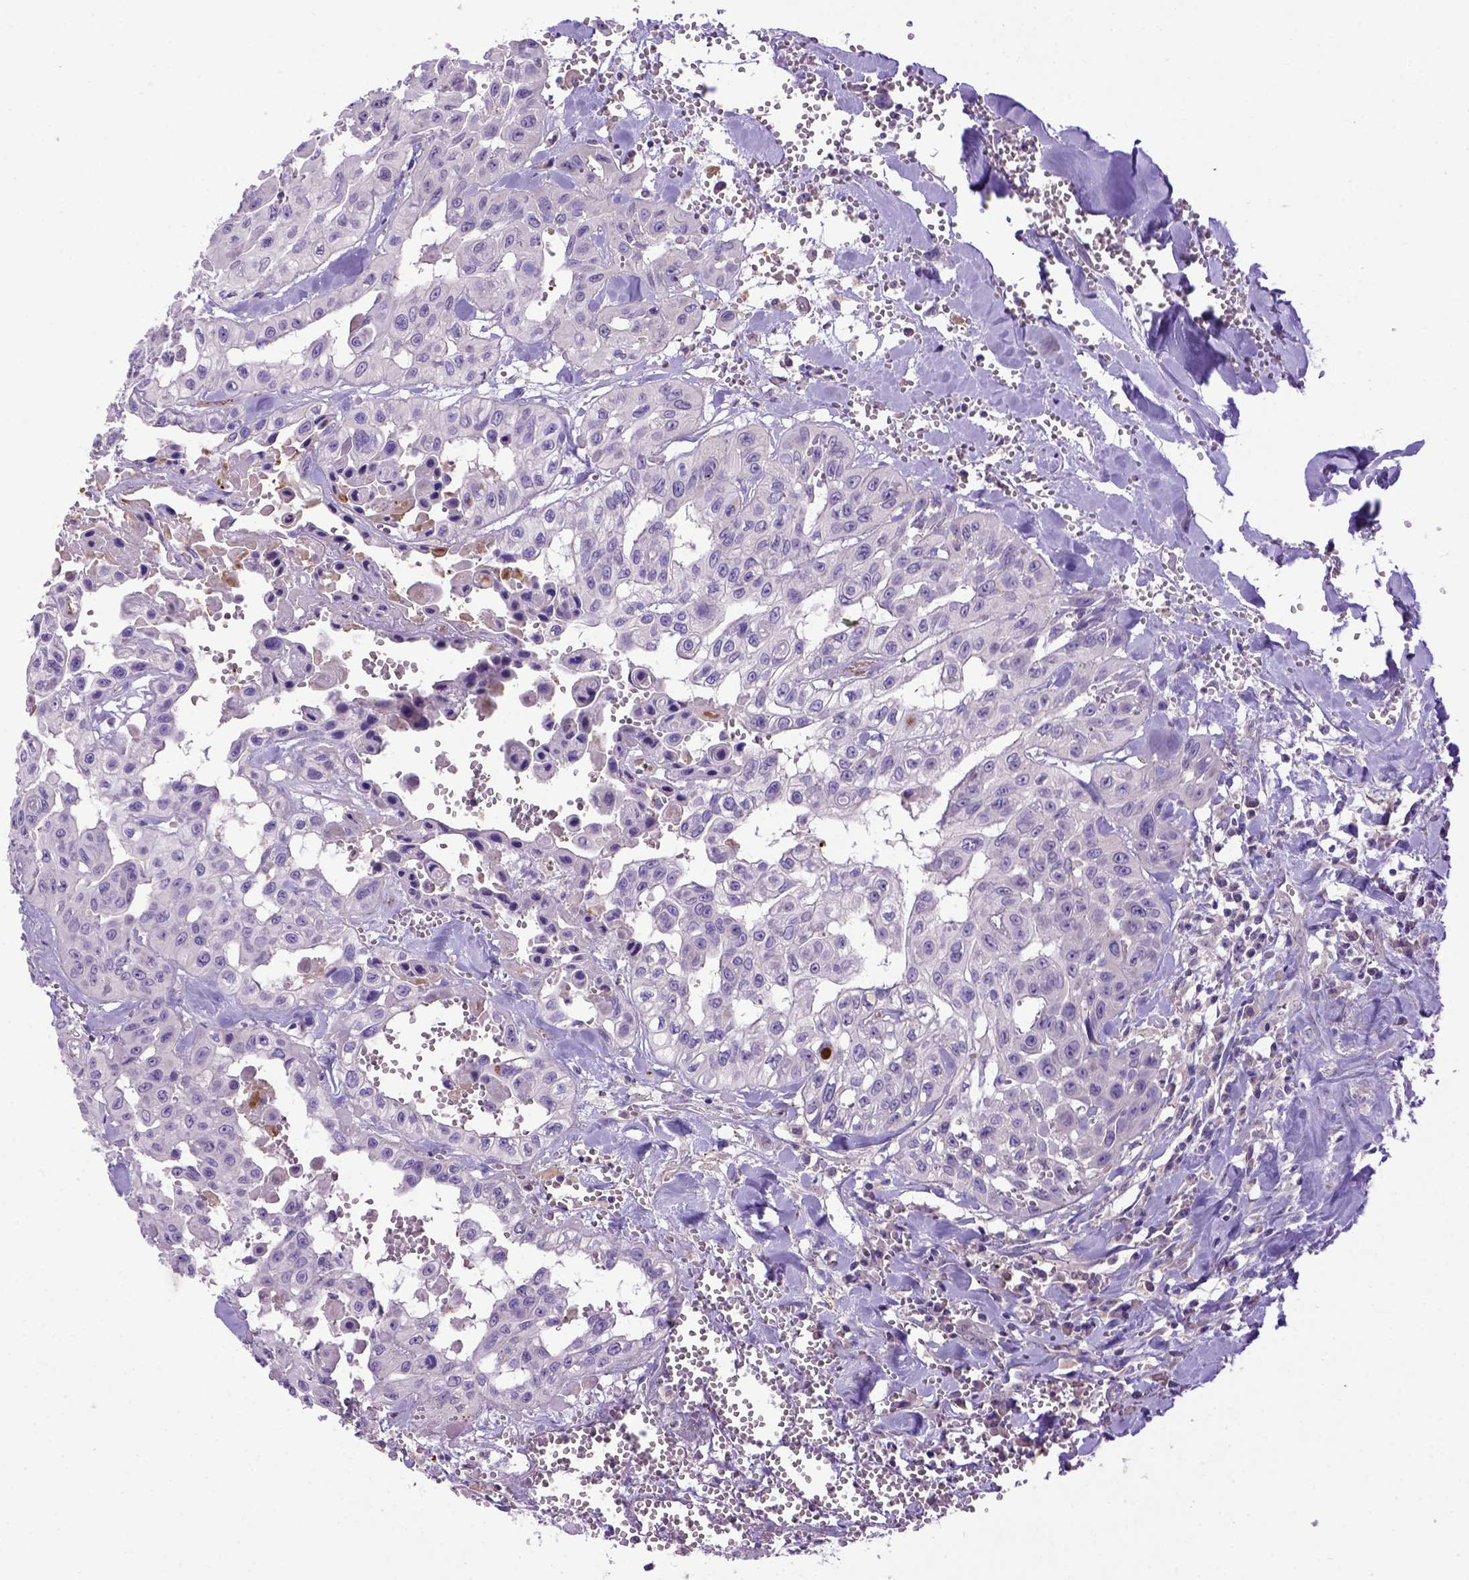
{"staining": {"intensity": "negative", "quantity": "none", "location": "none"}, "tissue": "head and neck cancer", "cell_type": "Tumor cells", "image_type": "cancer", "snomed": [{"axis": "morphology", "description": "Adenocarcinoma, NOS"}, {"axis": "topography", "description": "Head-Neck"}], "caption": "Immunohistochemistry (IHC) photomicrograph of head and neck adenocarcinoma stained for a protein (brown), which shows no positivity in tumor cells. Brightfield microscopy of immunohistochemistry (IHC) stained with DAB (3,3'-diaminobenzidine) (brown) and hematoxylin (blue), captured at high magnification.", "gene": "ADAM12", "patient": {"sex": "male", "age": 73}}